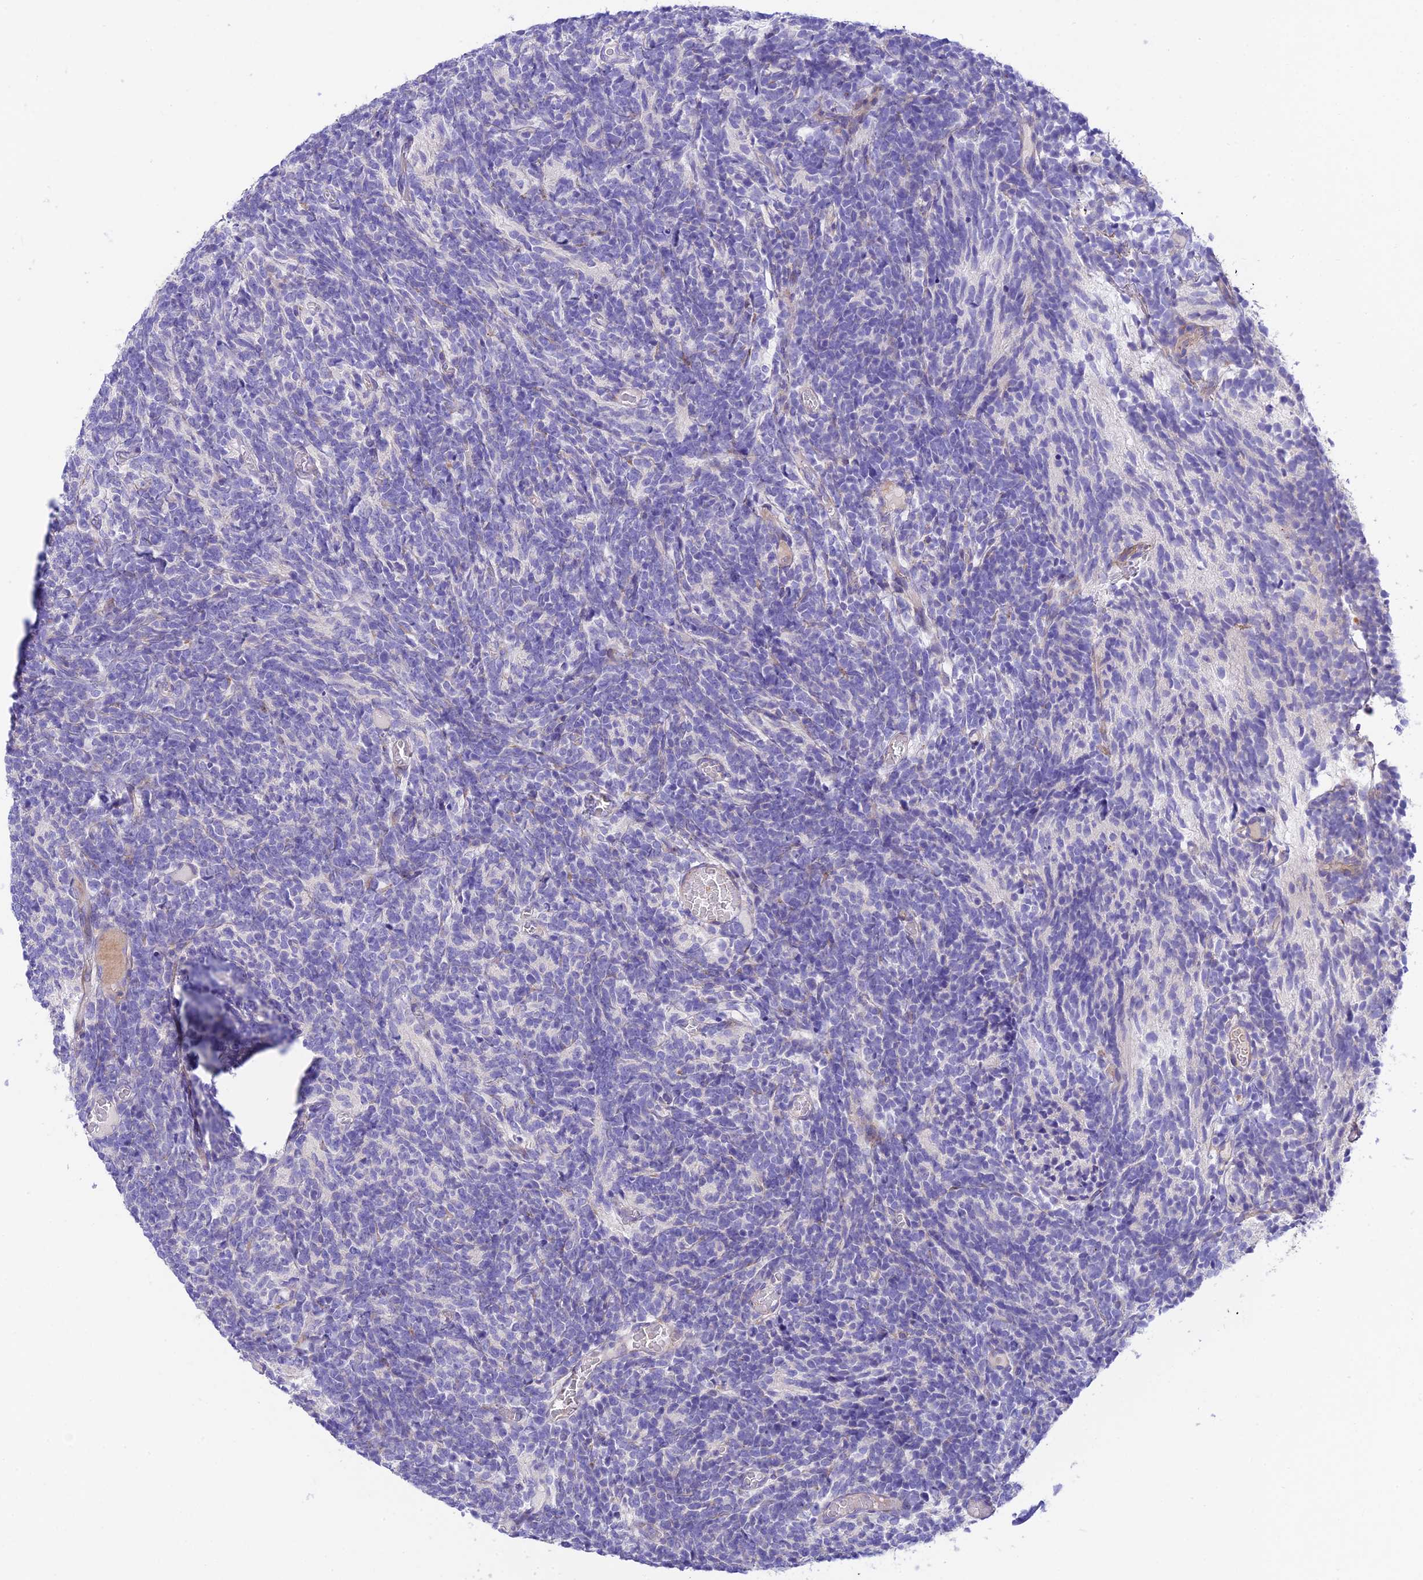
{"staining": {"intensity": "negative", "quantity": "none", "location": "none"}, "tissue": "glioma", "cell_type": "Tumor cells", "image_type": "cancer", "snomed": [{"axis": "morphology", "description": "Glioma, malignant, Low grade"}, {"axis": "topography", "description": "Brain"}], "caption": "IHC micrograph of neoplastic tissue: human glioma stained with DAB (3,3'-diaminobenzidine) shows no significant protein expression in tumor cells.", "gene": "CCDC157", "patient": {"sex": "female", "age": 1}}